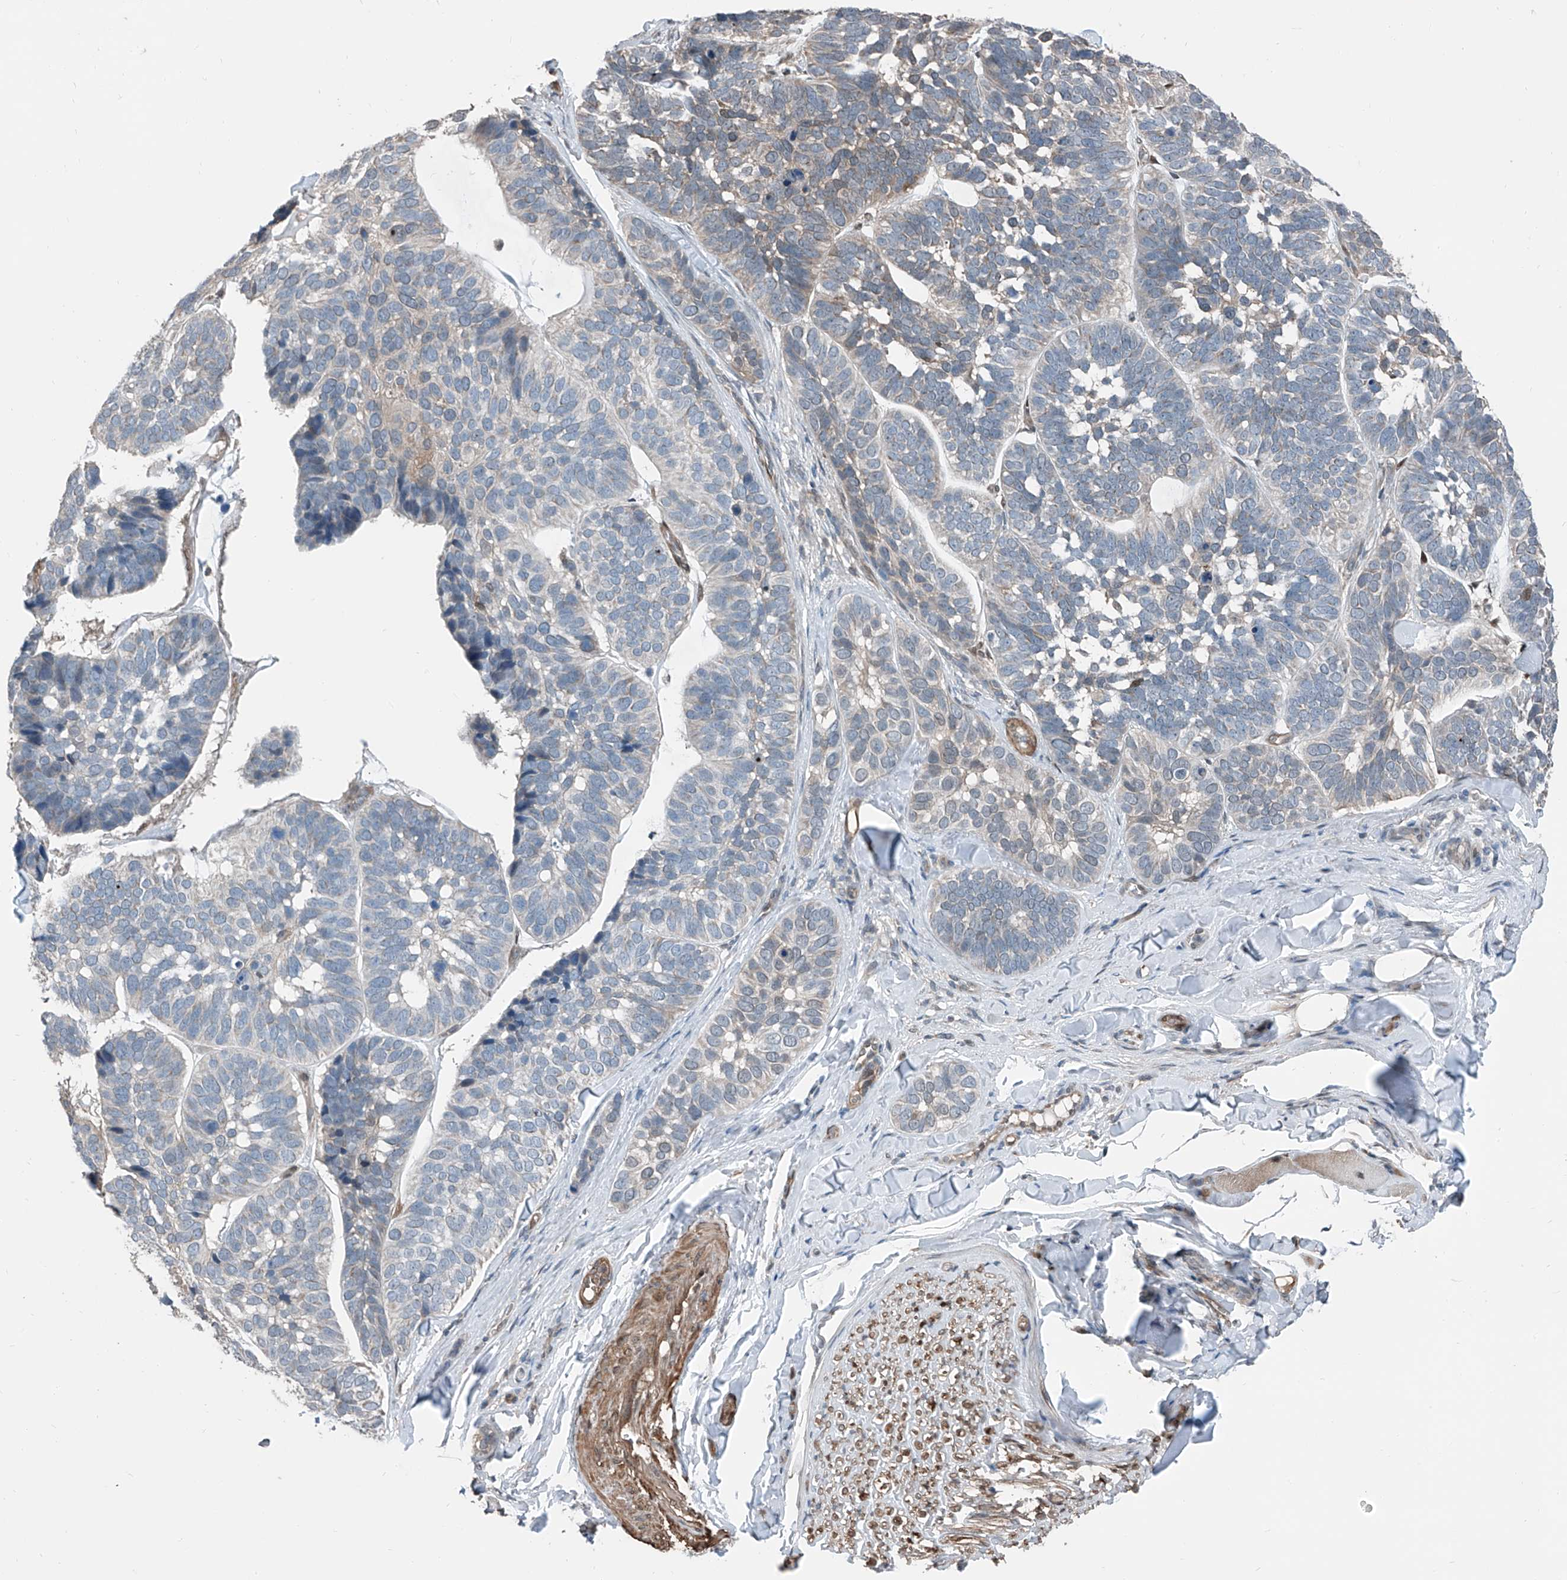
{"staining": {"intensity": "weak", "quantity": "<25%", "location": "cytoplasmic/membranous"}, "tissue": "skin cancer", "cell_type": "Tumor cells", "image_type": "cancer", "snomed": [{"axis": "morphology", "description": "Basal cell carcinoma"}, {"axis": "topography", "description": "Skin"}], "caption": "IHC histopathology image of human skin cancer (basal cell carcinoma) stained for a protein (brown), which reveals no staining in tumor cells. (DAB immunohistochemistry (IHC), high magnification).", "gene": "HSPA6", "patient": {"sex": "male", "age": 62}}